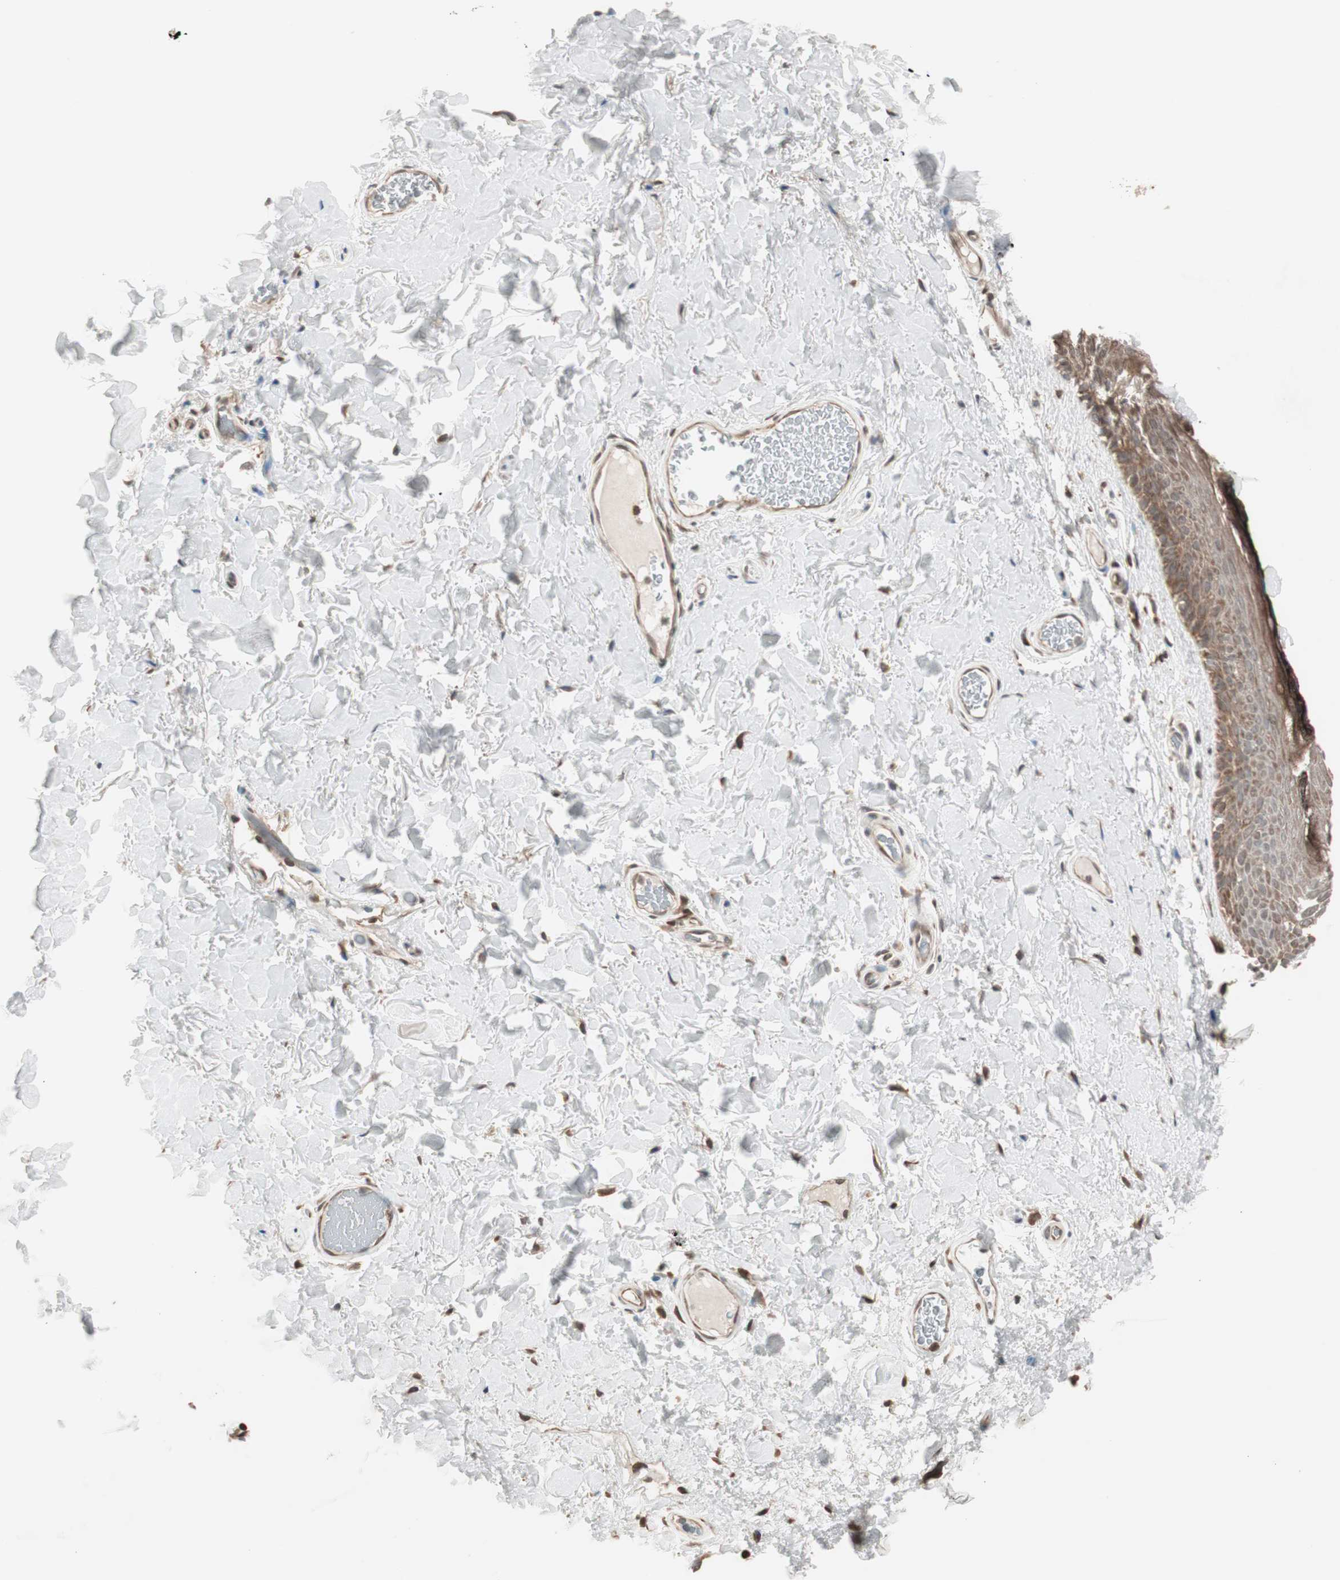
{"staining": {"intensity": "moderate", "quantity": ">75%", "location": "cytoplasmic/membranous"}, "tissue": "skin", "cell_type": "Epidermal cells", "image_type": "normal", "snomed": [{"axis": "morphology", "description": "Normal tissue, NOS"}, {"axis": "topography", "description": "Anal"}], "caption": "Protein staining of unremarkable skin reveals moderate cytoplasmic/membranous positivity in approximately >75% of epidermal cells.", "gene": "FBXO5", "patient": {"sex": "male", "age": 74}}